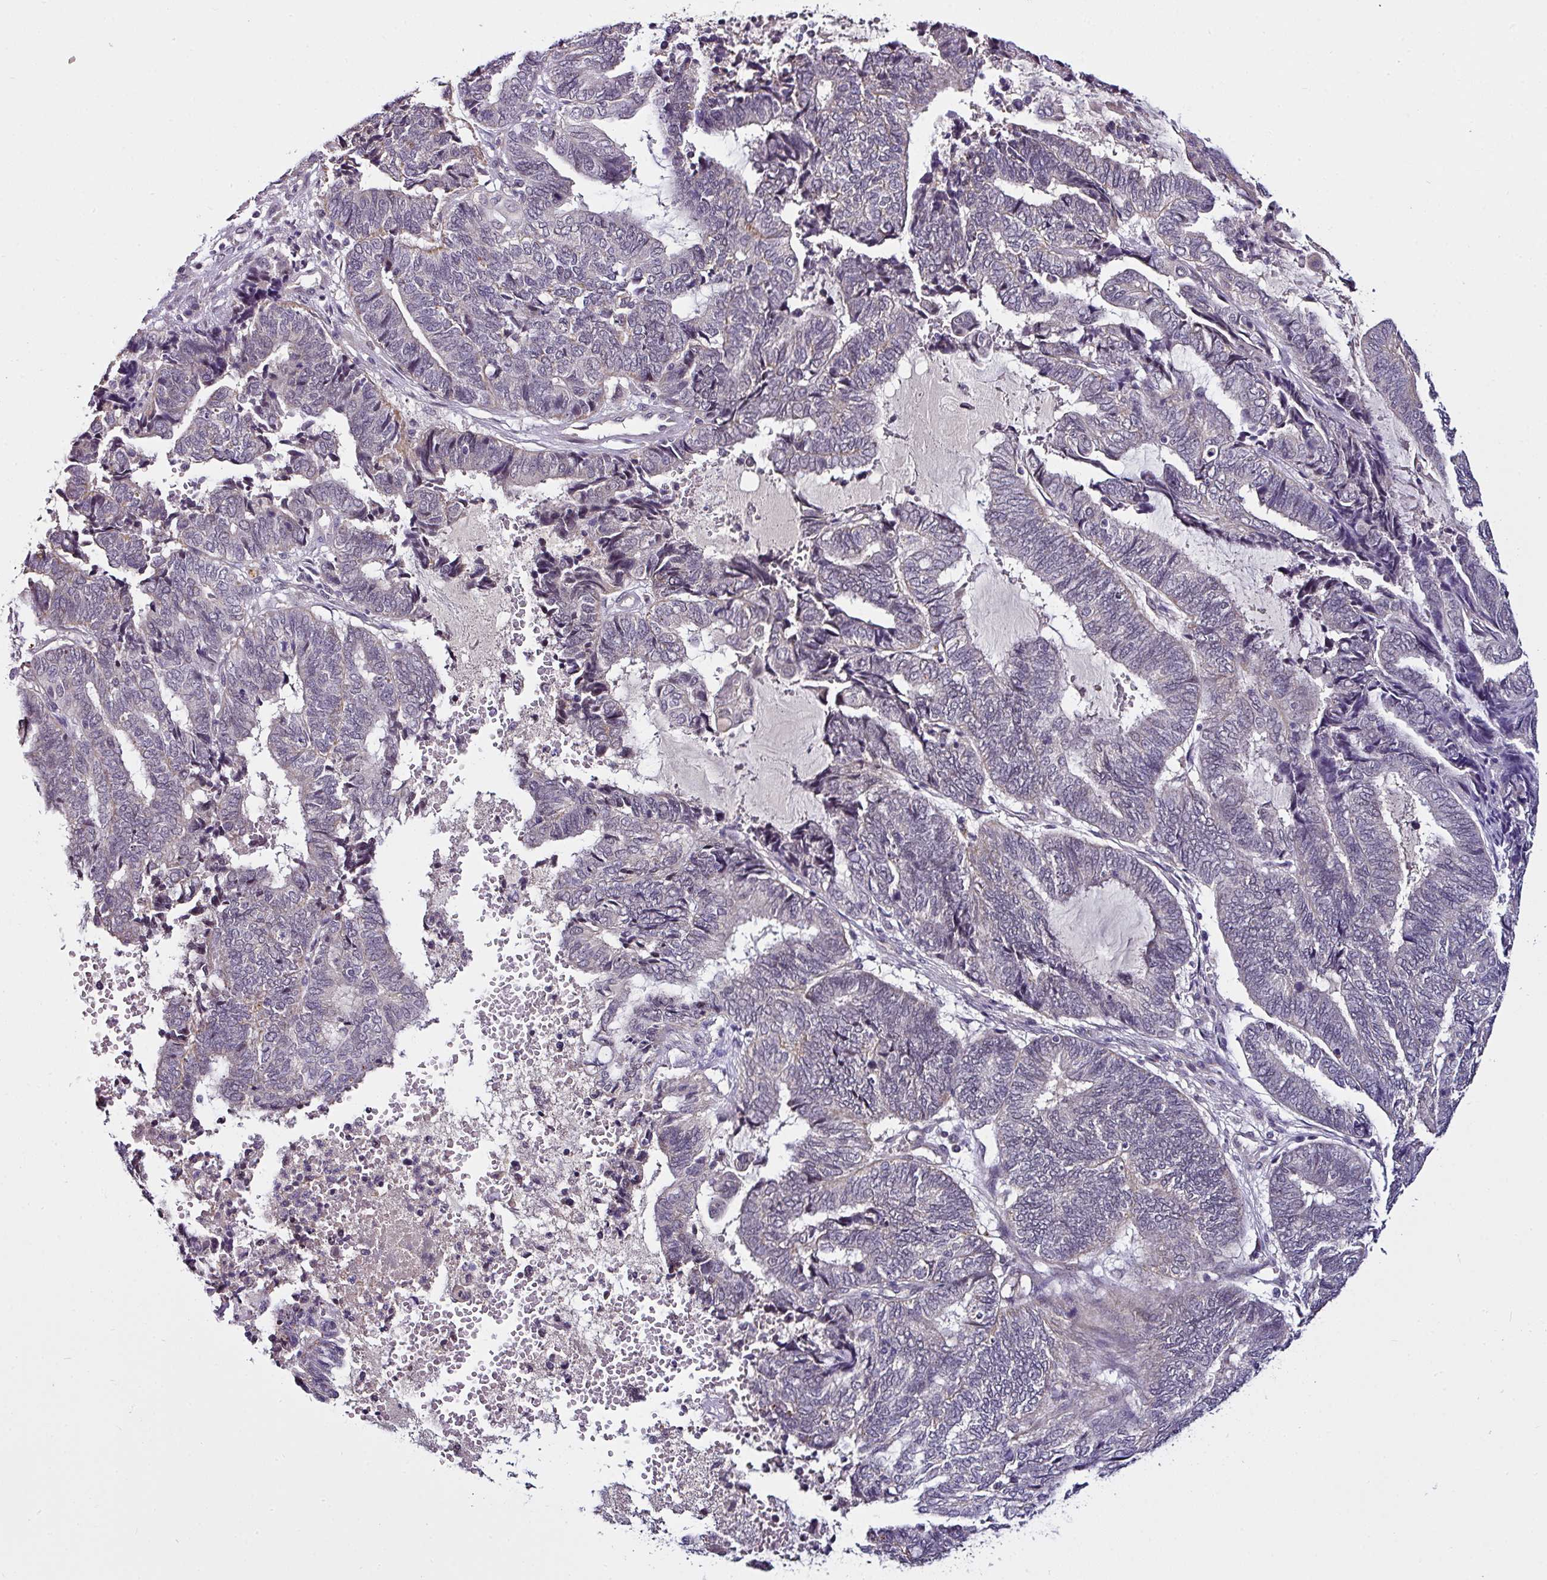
{"staining": {"intensity": "negative", "quantity": "none", "location": "none"}, "tissue": "endometrial cancer", "cell_type": "Tumor cells", "image_type": "cancer", "snomed": [{"axis": "morphology", "description": "Adenocarcinoma, NOS"}, {"axis": "topography", "description": "Uterus"}, {"axis": "topography", "description": "Endometrium"}], "caption": "DAB (3,3'-diaminobenzidine) immunohistochemical staining of human endometrial adenocarcinoma shows no significant positivity in tumor cells.", "gene": "NAPSA", "patient": {"sex": "female", "age": 70}}